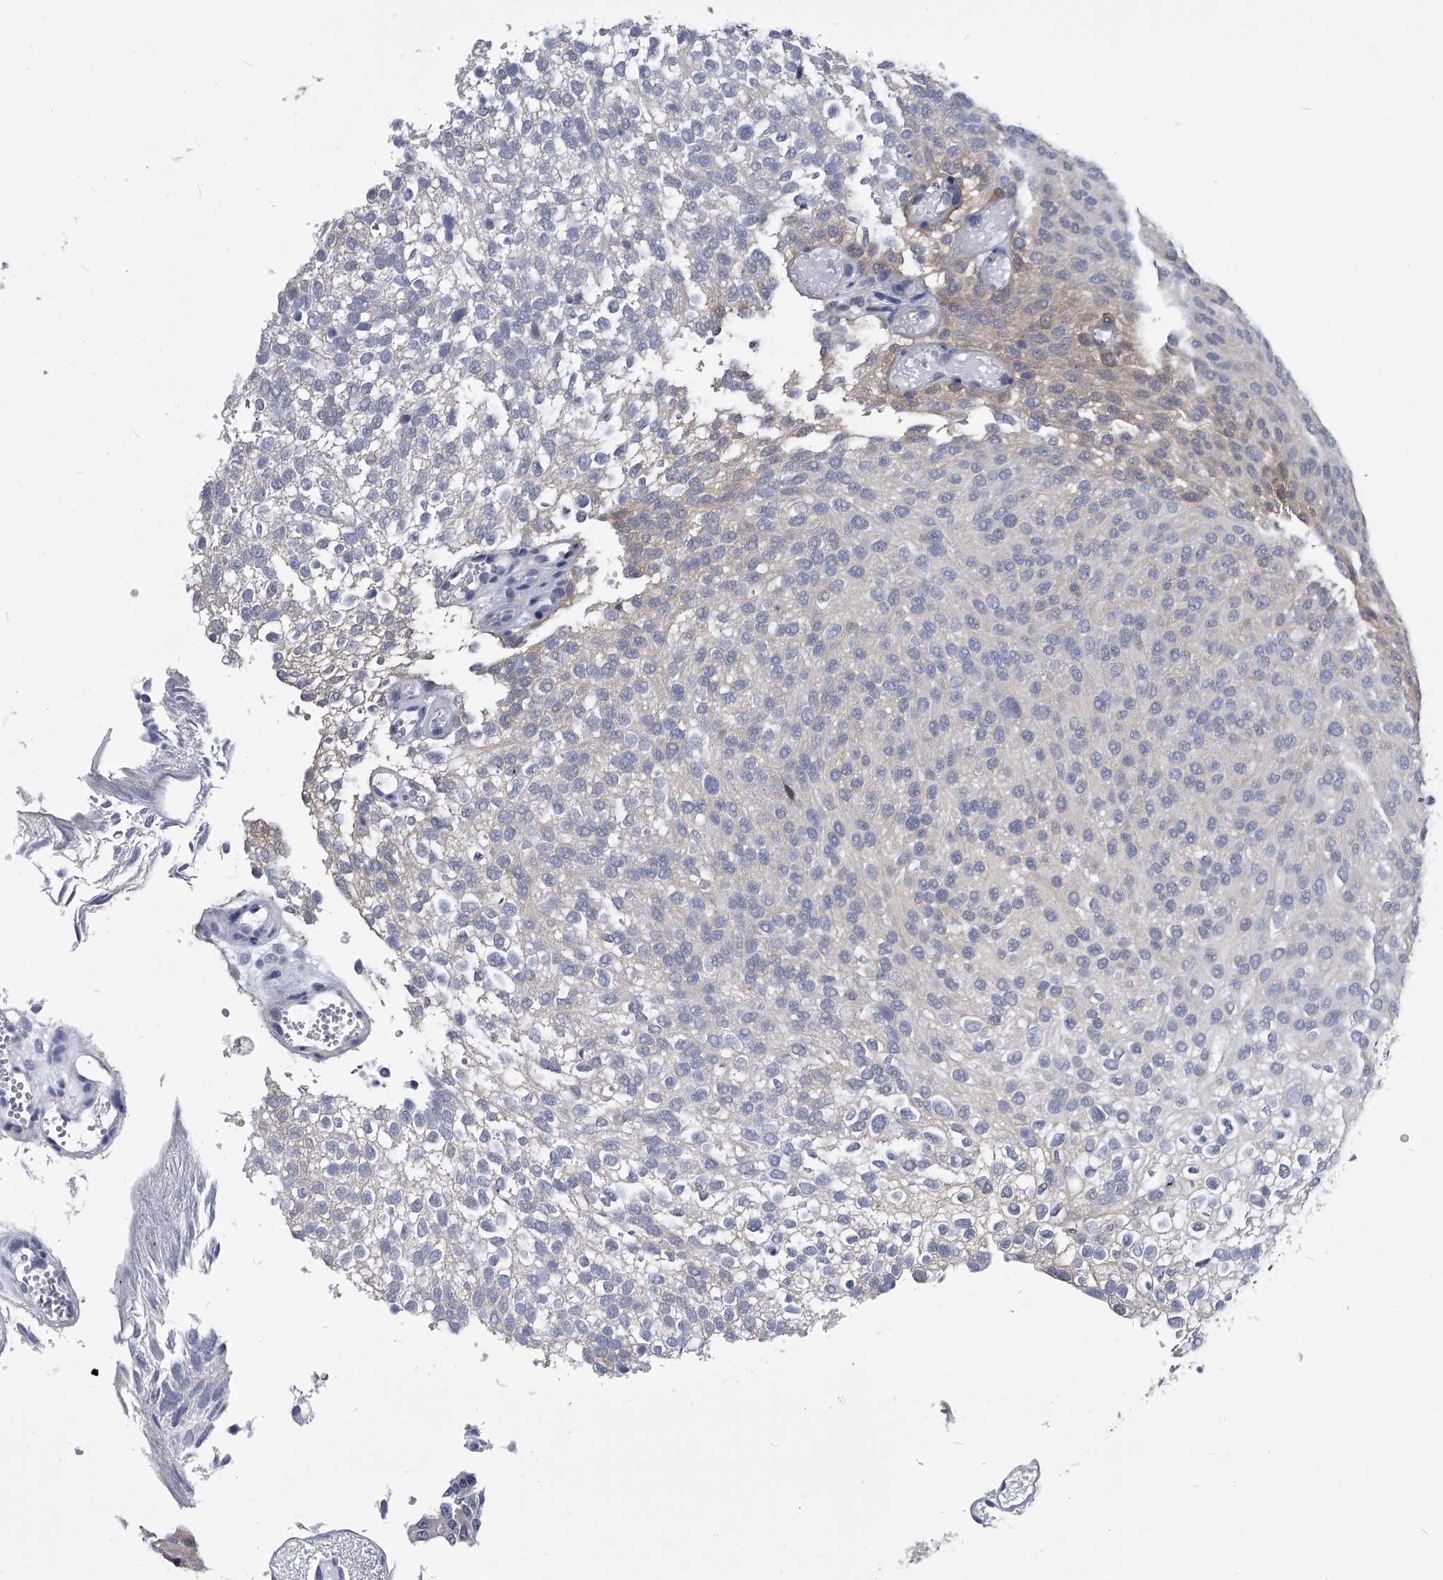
{"staining": {"intensity": "weak", "quantity": "<25%", "location": "cytoplasmic/membranous"}, "tissue": "urothelial cancer", "cell_type": "Tumor cells", "image_type": "cancer", "snomed": [{"axis": "morphology", "description": "Urothelial carcinoma, Low grade"}, {"axis": "topography", "description": "Urinary bladder"}], "caption": "Tumor cells are negative for brown protein staining in low-grade urothelial carcinoma.", "gene": "PDXK", "patient": {"sex": "male", "age": 78}}